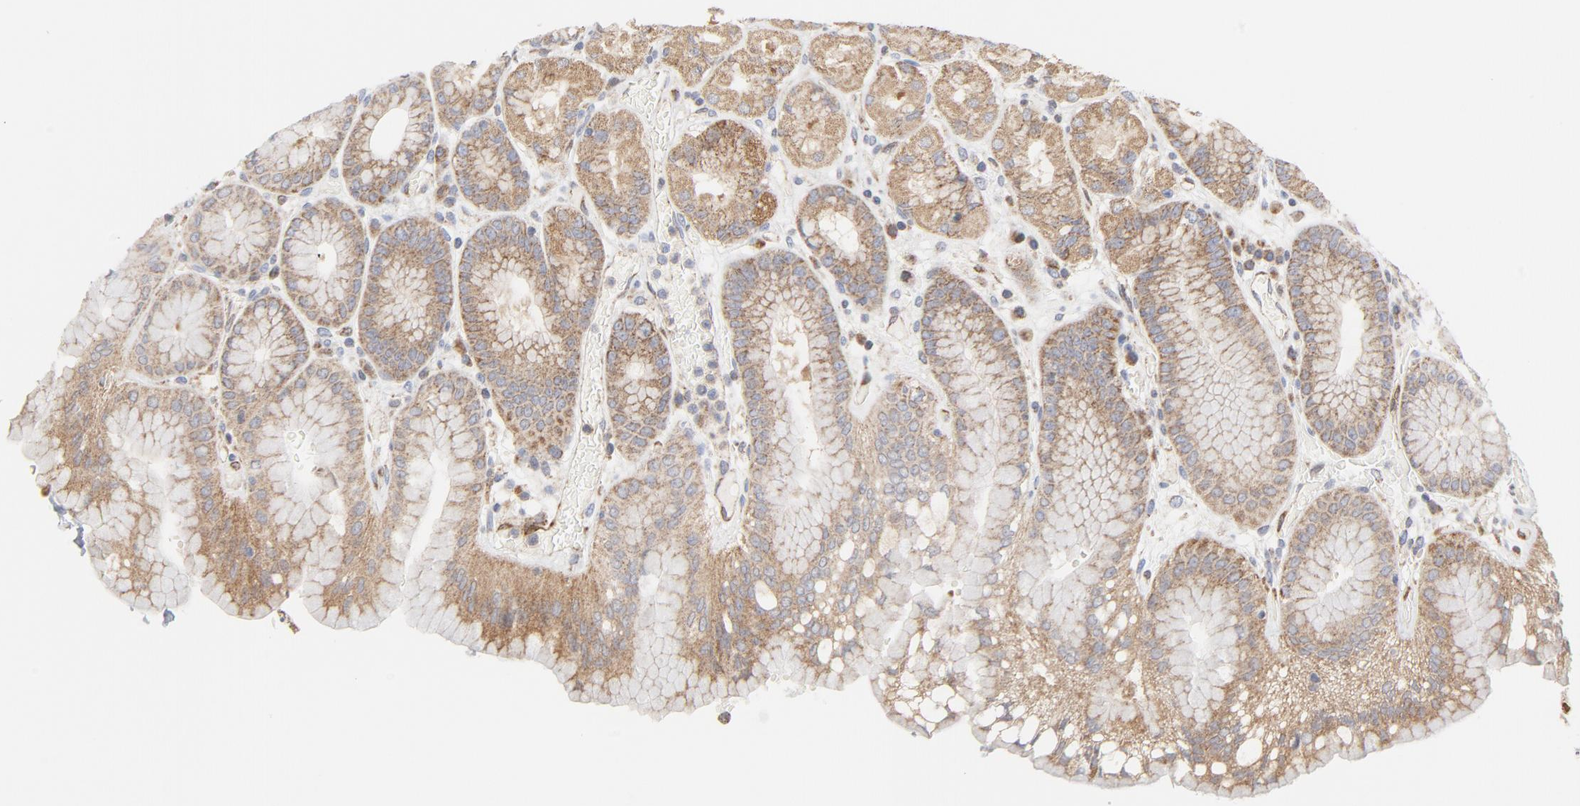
{"staining": {"intensity": "moderate", "quantity": ">75%", "location": "cytoplasmic/membranous"}, "tissue": "stomach", "cell_type": "Glandular cells", "image_type": "normal", "snomed": [{"axis": "morphology", "description": "Normal tissue, NOS"}, {"axis": "topography", "description": "Stomach, upper"}, {"axis": "topography", "description": "Stomach"}], "caption": "Human stomach stained with a brown dye exhibits moderate cytoplasmic/membranous positive expression in approximately >75% of glandular cells.", "gene": "RAPGEF4", "patient": {"sex": "male", "age": 76}}